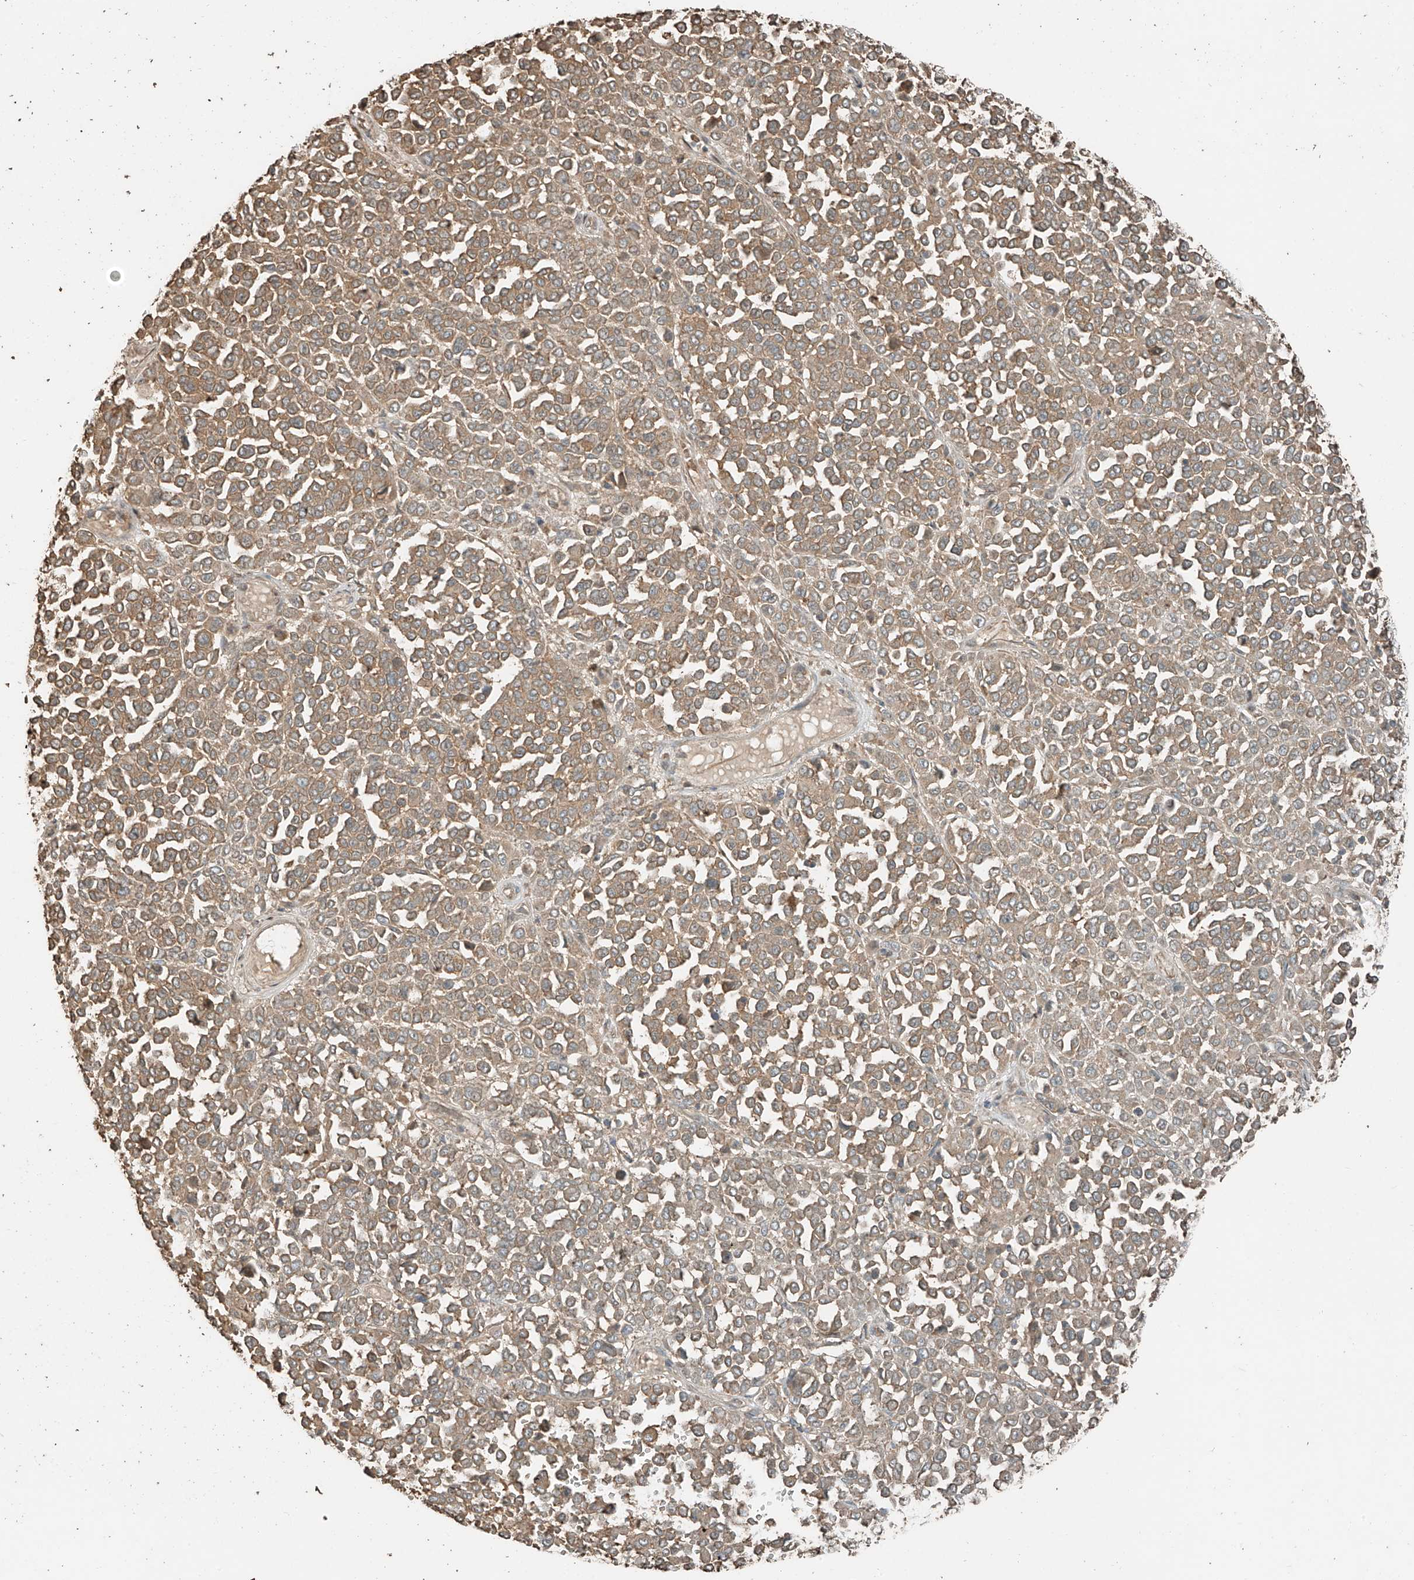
{"staining": {"intensity": "moderate", "quantity": ">75%", "location": "cytoplasmic/membranous"}, "tissue": "melanoma", "cell_type": "Tumor cells", "image_type": "cancer", "snomed": [{"axis": "morphology", "description": "Malignant melanoma, Metastatic site"}, {"axis": "topography", "description": "Pancreas"}], "caption": "Immunohistochemical staining of melanoma exhibits medium levels of moderate cytoplasmic/membranous protein positivity in about >75% of tumor cells.", "gene": "RFTN2", "patient": {"sex": "female", "age": 30}}